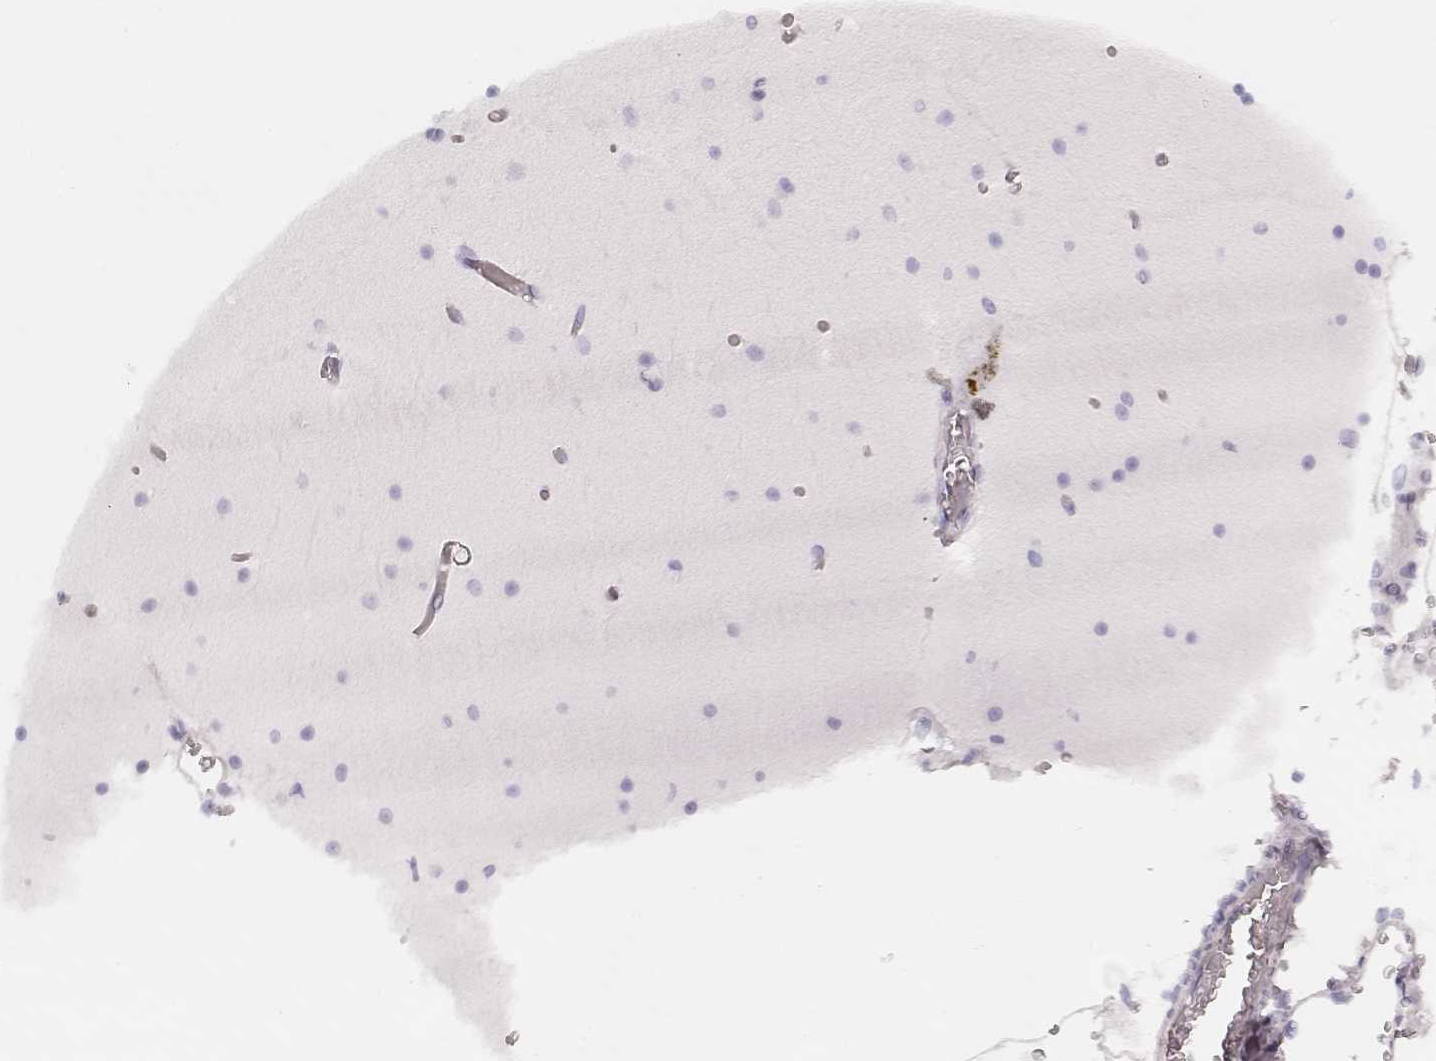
{"staining": {"intensity": "negative", "quantity": "none", "location": "none"}, "tissue": "cerebellum", "cell_type": "Cells in granular layer", "image_type": "normal", "snomed": [{"axis": "morphology", "description": "Normal tissue, NOS"}, {"axis": "topography", "description": "Cerebellum"}], "caption": "Immunohistochemical staining of benign cerebellum demonstrates no significant staining in cells in granular layer. The staining was performed using DAB (3,3'-diaminobenzidine) to visualize the protein expression in brown, while the nuclei were stained in blue with hematoxylin (Magnification: 20x).", "gene": "KRT34", "patient": {"sex": "female", "age": 28}}